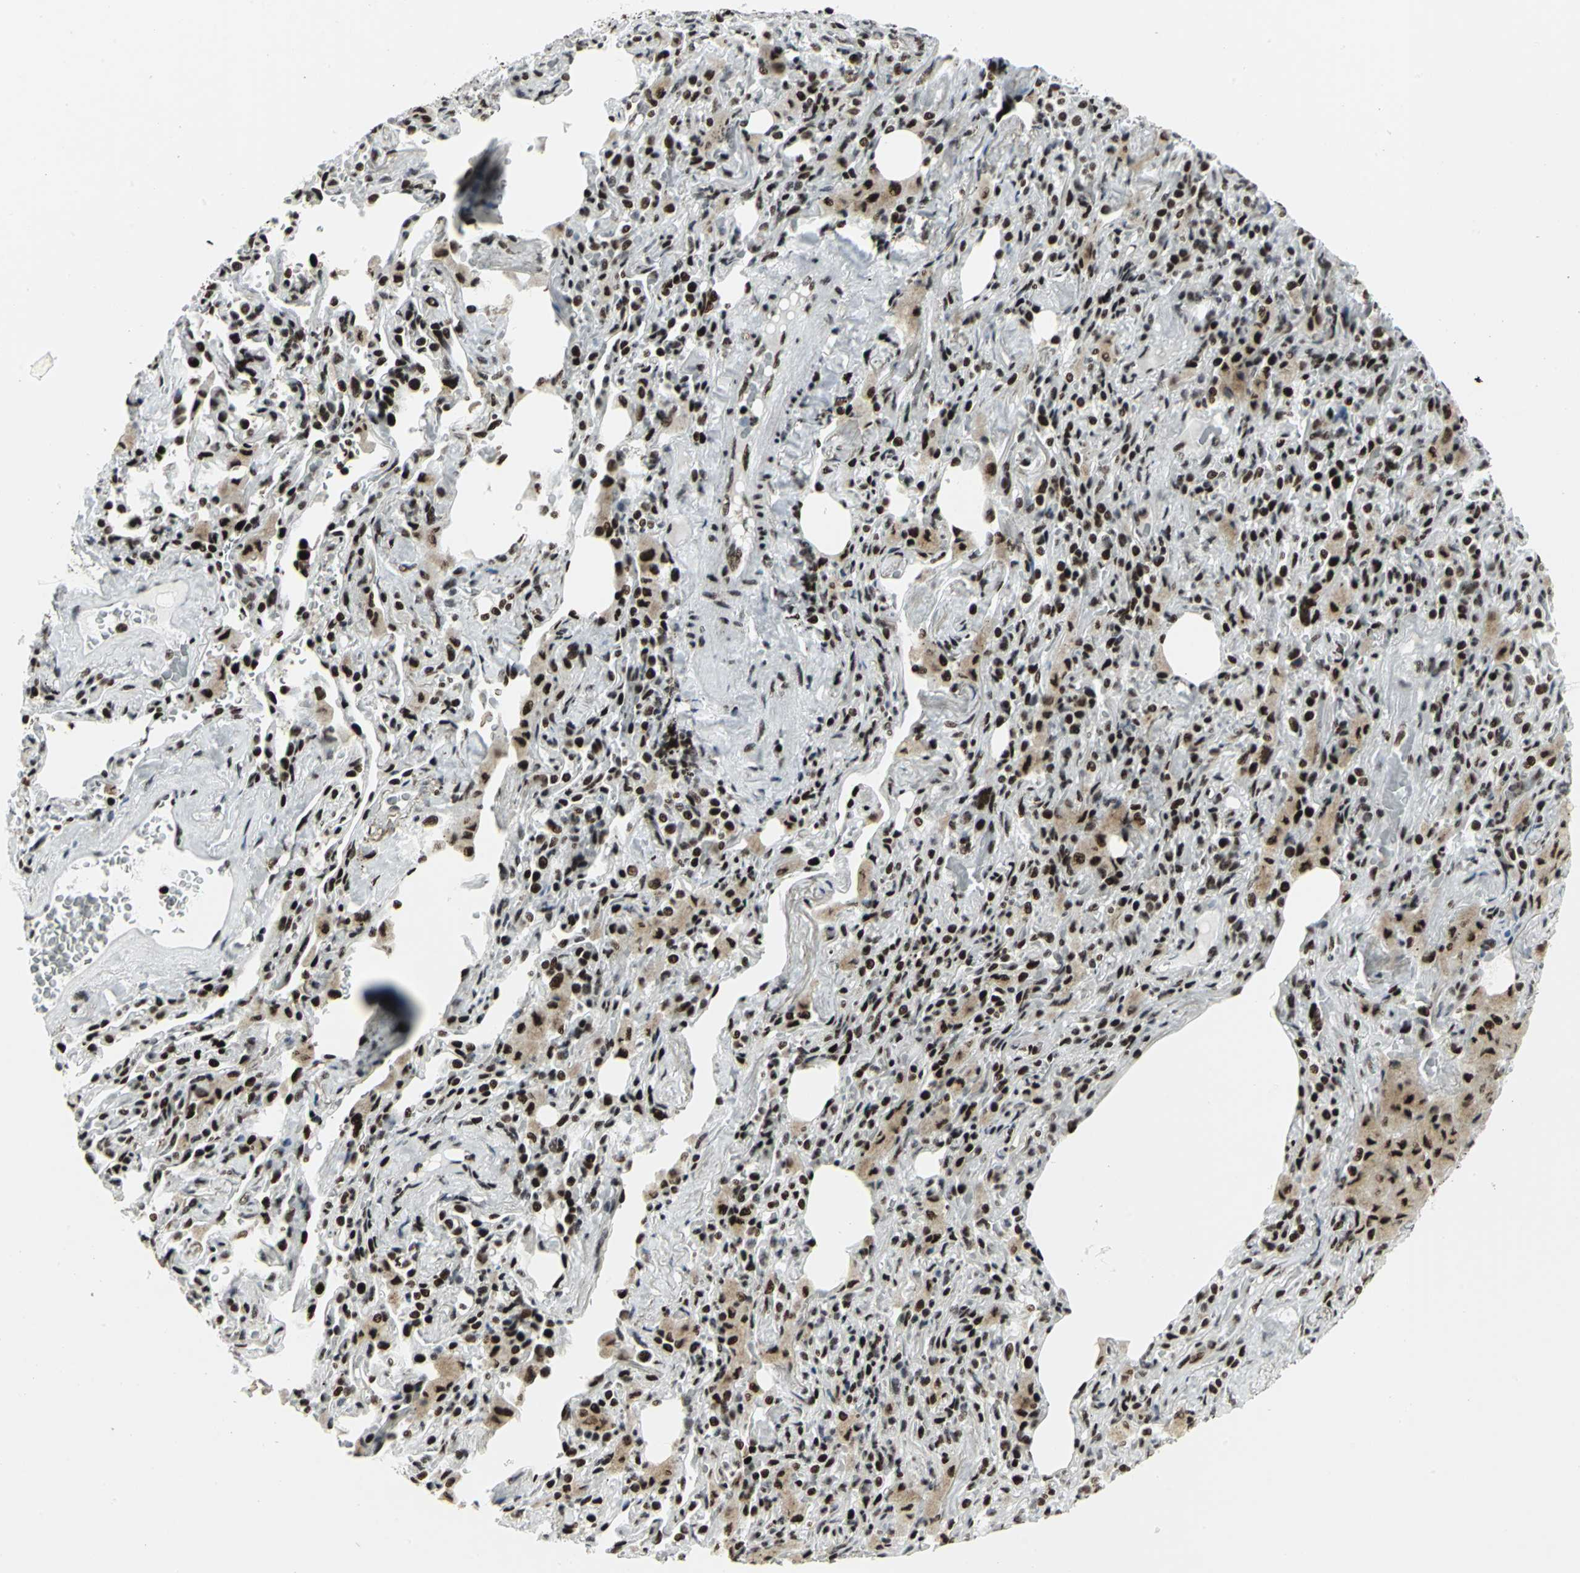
{"staining": {"intensity": "strong", "quantity": ">75%", "location": "nuclear"}, "tissue": "lung cancer", "cell_type": "Tumor cells", "image_type": "cancer", "snomed": [{"axis": "morphology", "description": "Squamous cell carcinoma, NOS"}, {"axis": "topography", "description": "Lung"}], "caption": "There is high levels of strong nuclear expression in tumor cells of lung squamous cell carcinoma, as demonstrated by immunohistochemical staining (brown color).", "gene": "SMARCA4", "patient": {"sex": "male", "age": 54}}